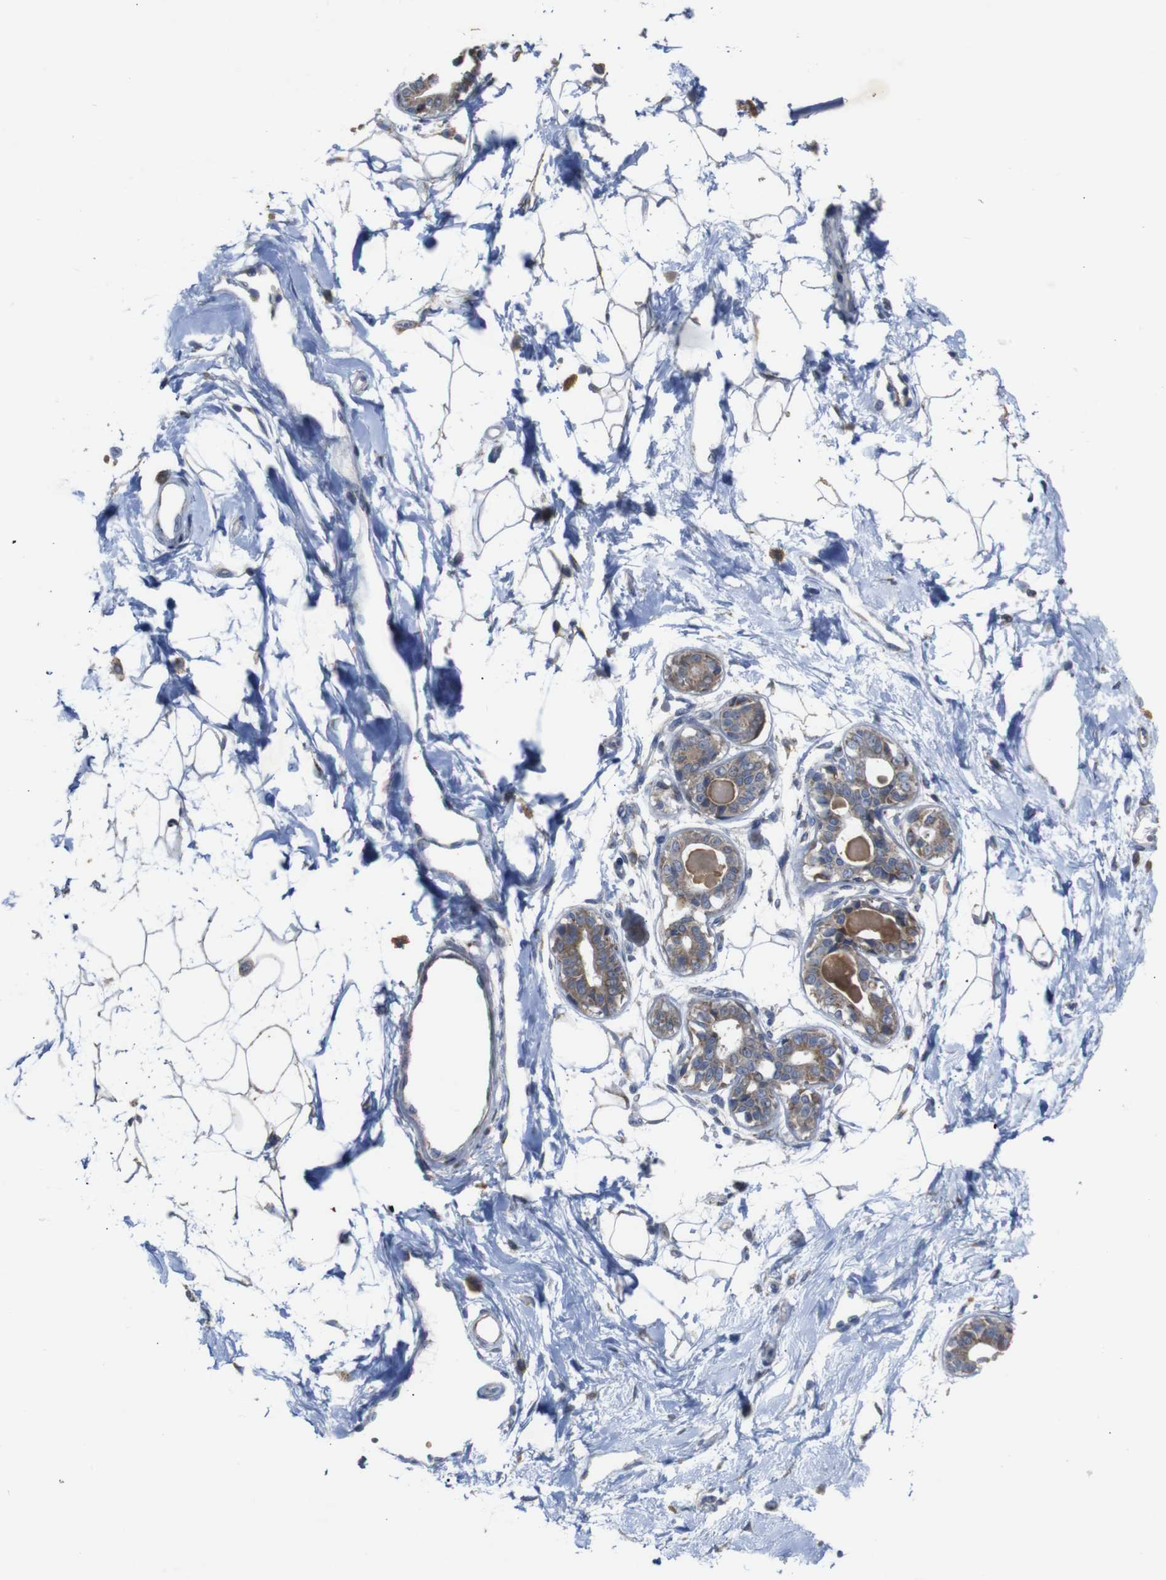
{"staining": {"intensity": "weak", "quantity": "25%-75%", "location": "cytoplasmic/membranous"}, "tissue": "breast", "cell_type": "Adipocytes", "image_type": "normal", "snomed": [{"axis": "morphology", "description": "Normal tissue, NOS"}, {"axis": "topography", "description": "Breast"}], "caption": "IHC (DAB (3,3'-diaminobenzidine)) staining of benign breast shows weak cytoplasmic/membranous protein expression in about 25%-75% of adipocytes.", "gene": "CHST10", "patient": {"sex": "female", "age": 45}}